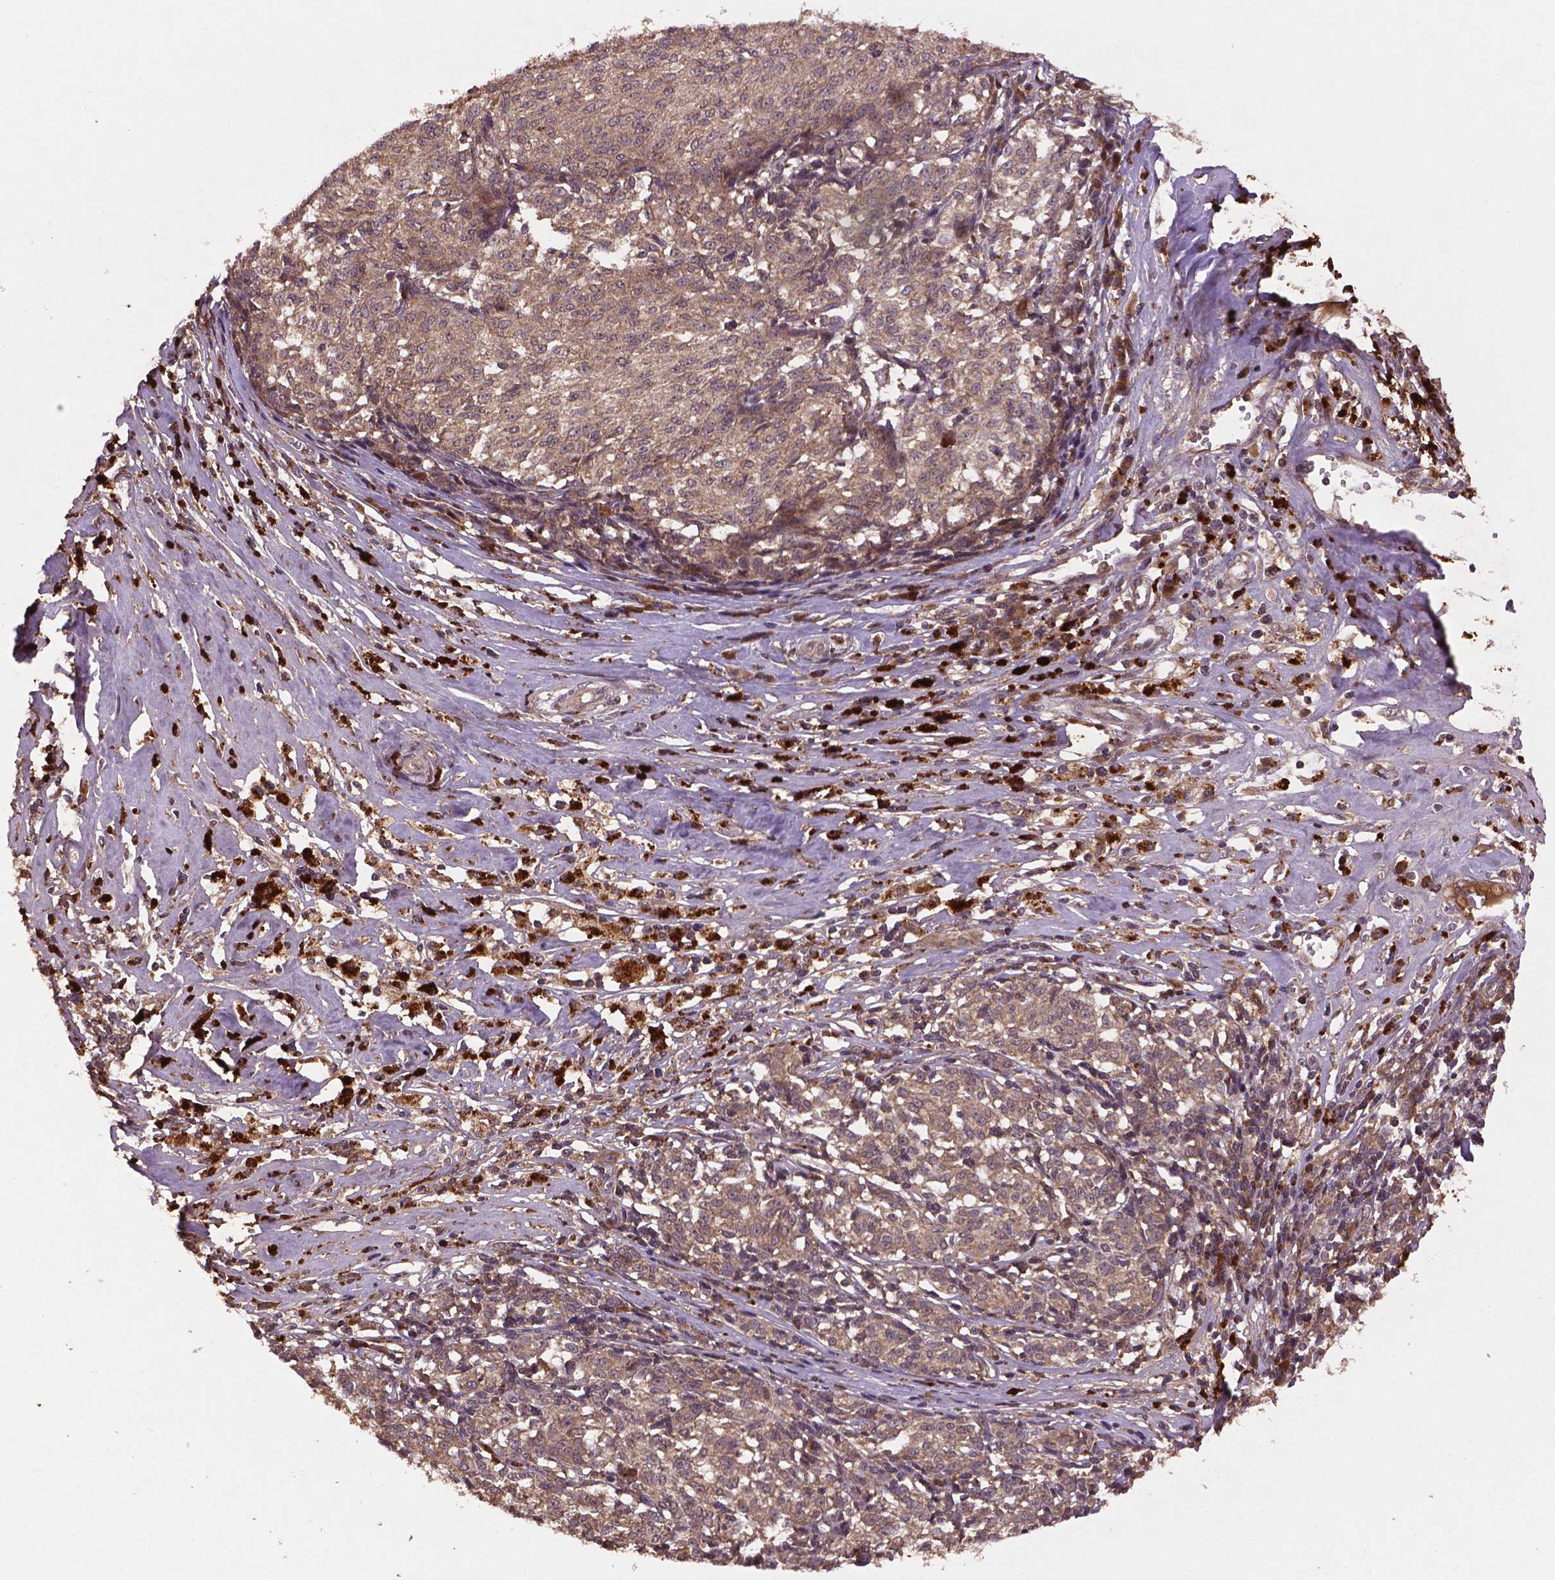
{"staining": {"intensity": "weak", "quantity": ">75%", "location": "cytoplasmic/membranous"}, "tissue": "melanoma", "cell_type": "Tumor cells", "image_type": "cancer", "snomed": [{"axis": "morphology", "description": "Malignant melanoma, NOS"}, {"axis": "topography", "description": "Skin"}], "caption": "Approximately >75% of tumor cells in human melanoma show weak cytoplasmic/membranous protein positivity as visualized by brown immunohistochemical staining.", "gene": "NIPAL2", "patient": {"sex": "female", "age": 72}}